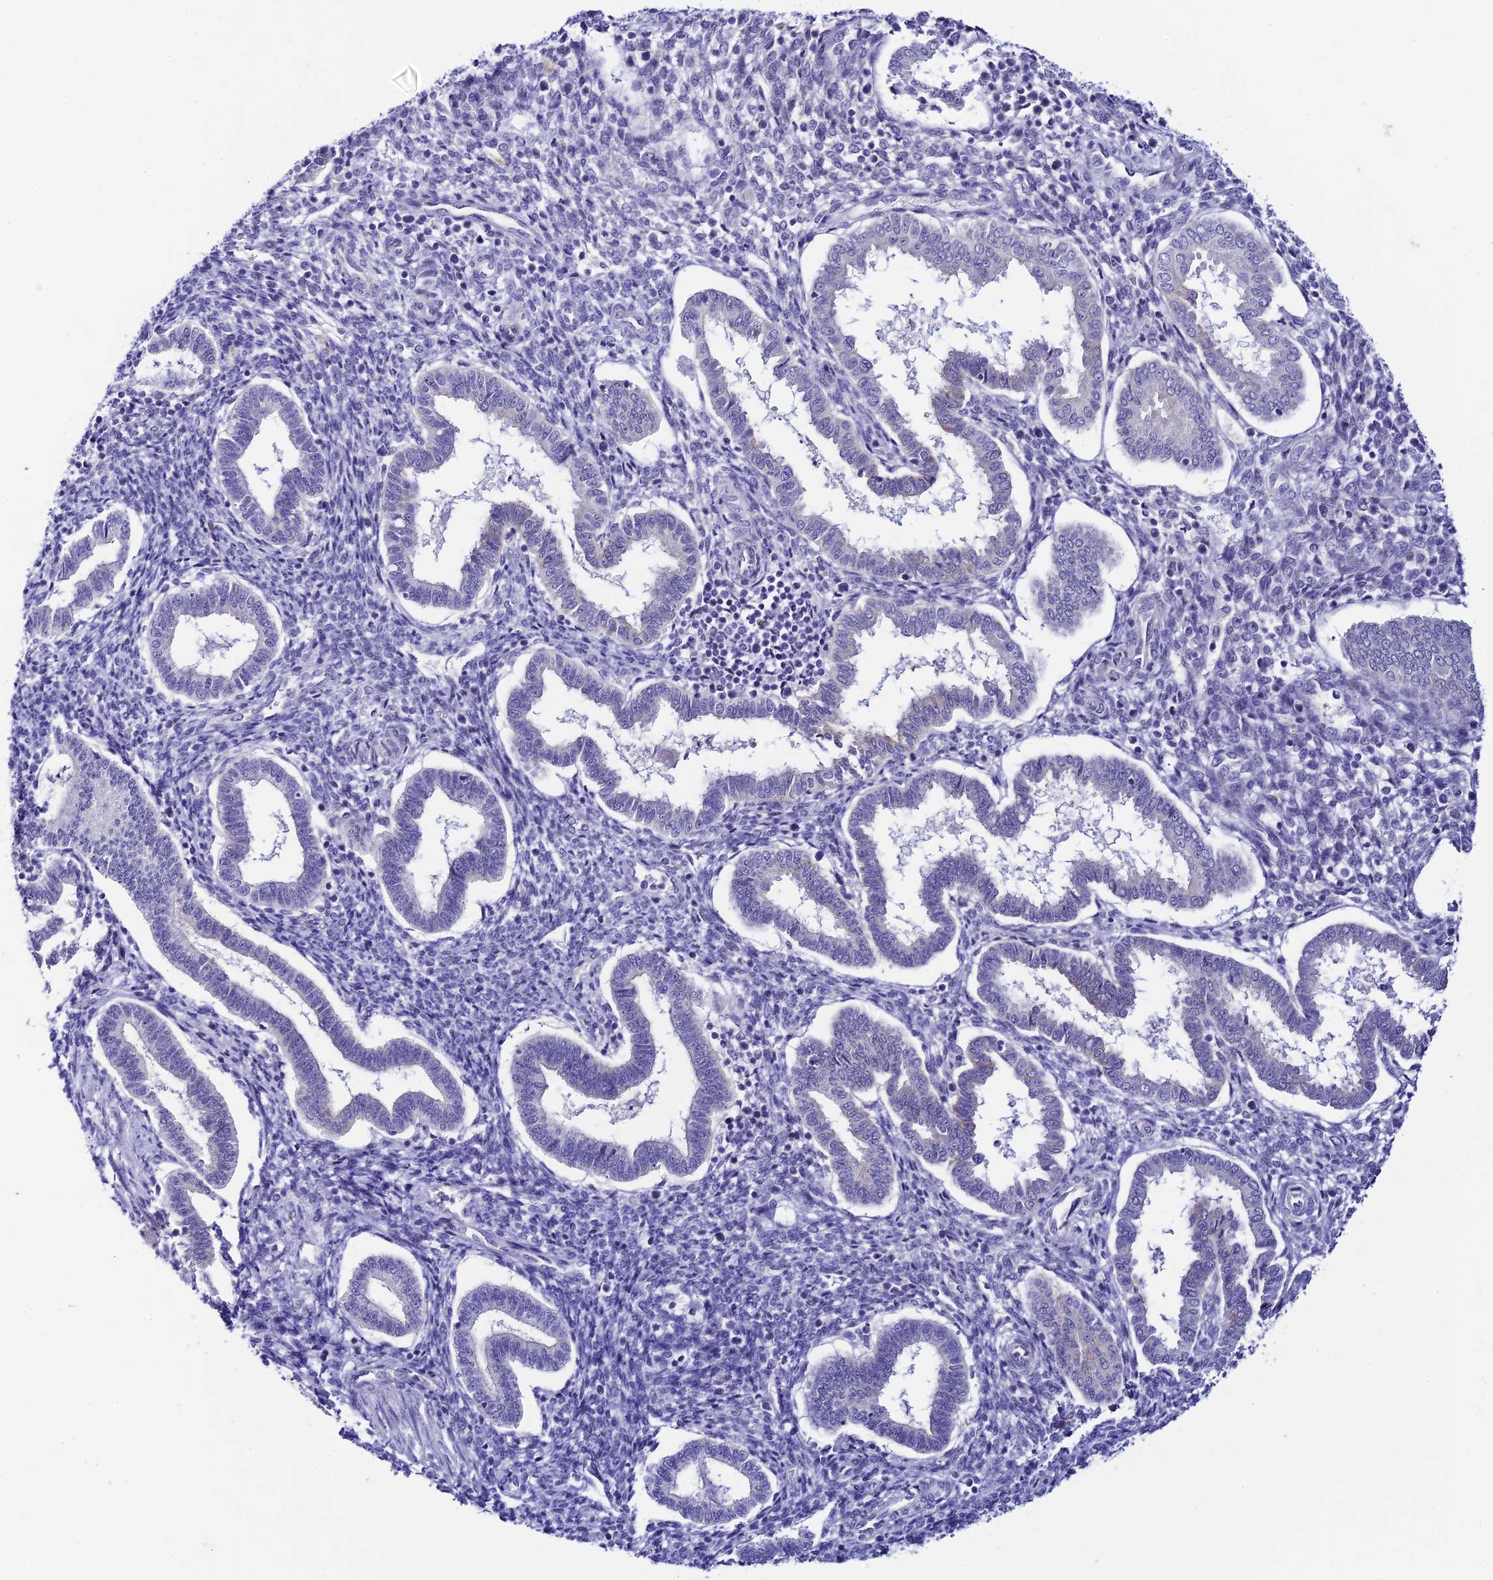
{"staining": {"intensity": "negative", "quantity": "none", "location": "none"}, "tissue": "endometrium", "cell_type": "Cells in endometrial stroma", "image_type": "normal", "snomed": [{"axis": "morphology", "description": "Normal tissue, NOS"}, {"axis": "topography", "description": "Endometrium"}], "caption": "DAB immunohistochemical staining of unremarkable endometrium displays no significant expression in cells in endometrial stroma.", "gene": "RASGEF1B", "patient": {"sex": "female", "age": 24}}